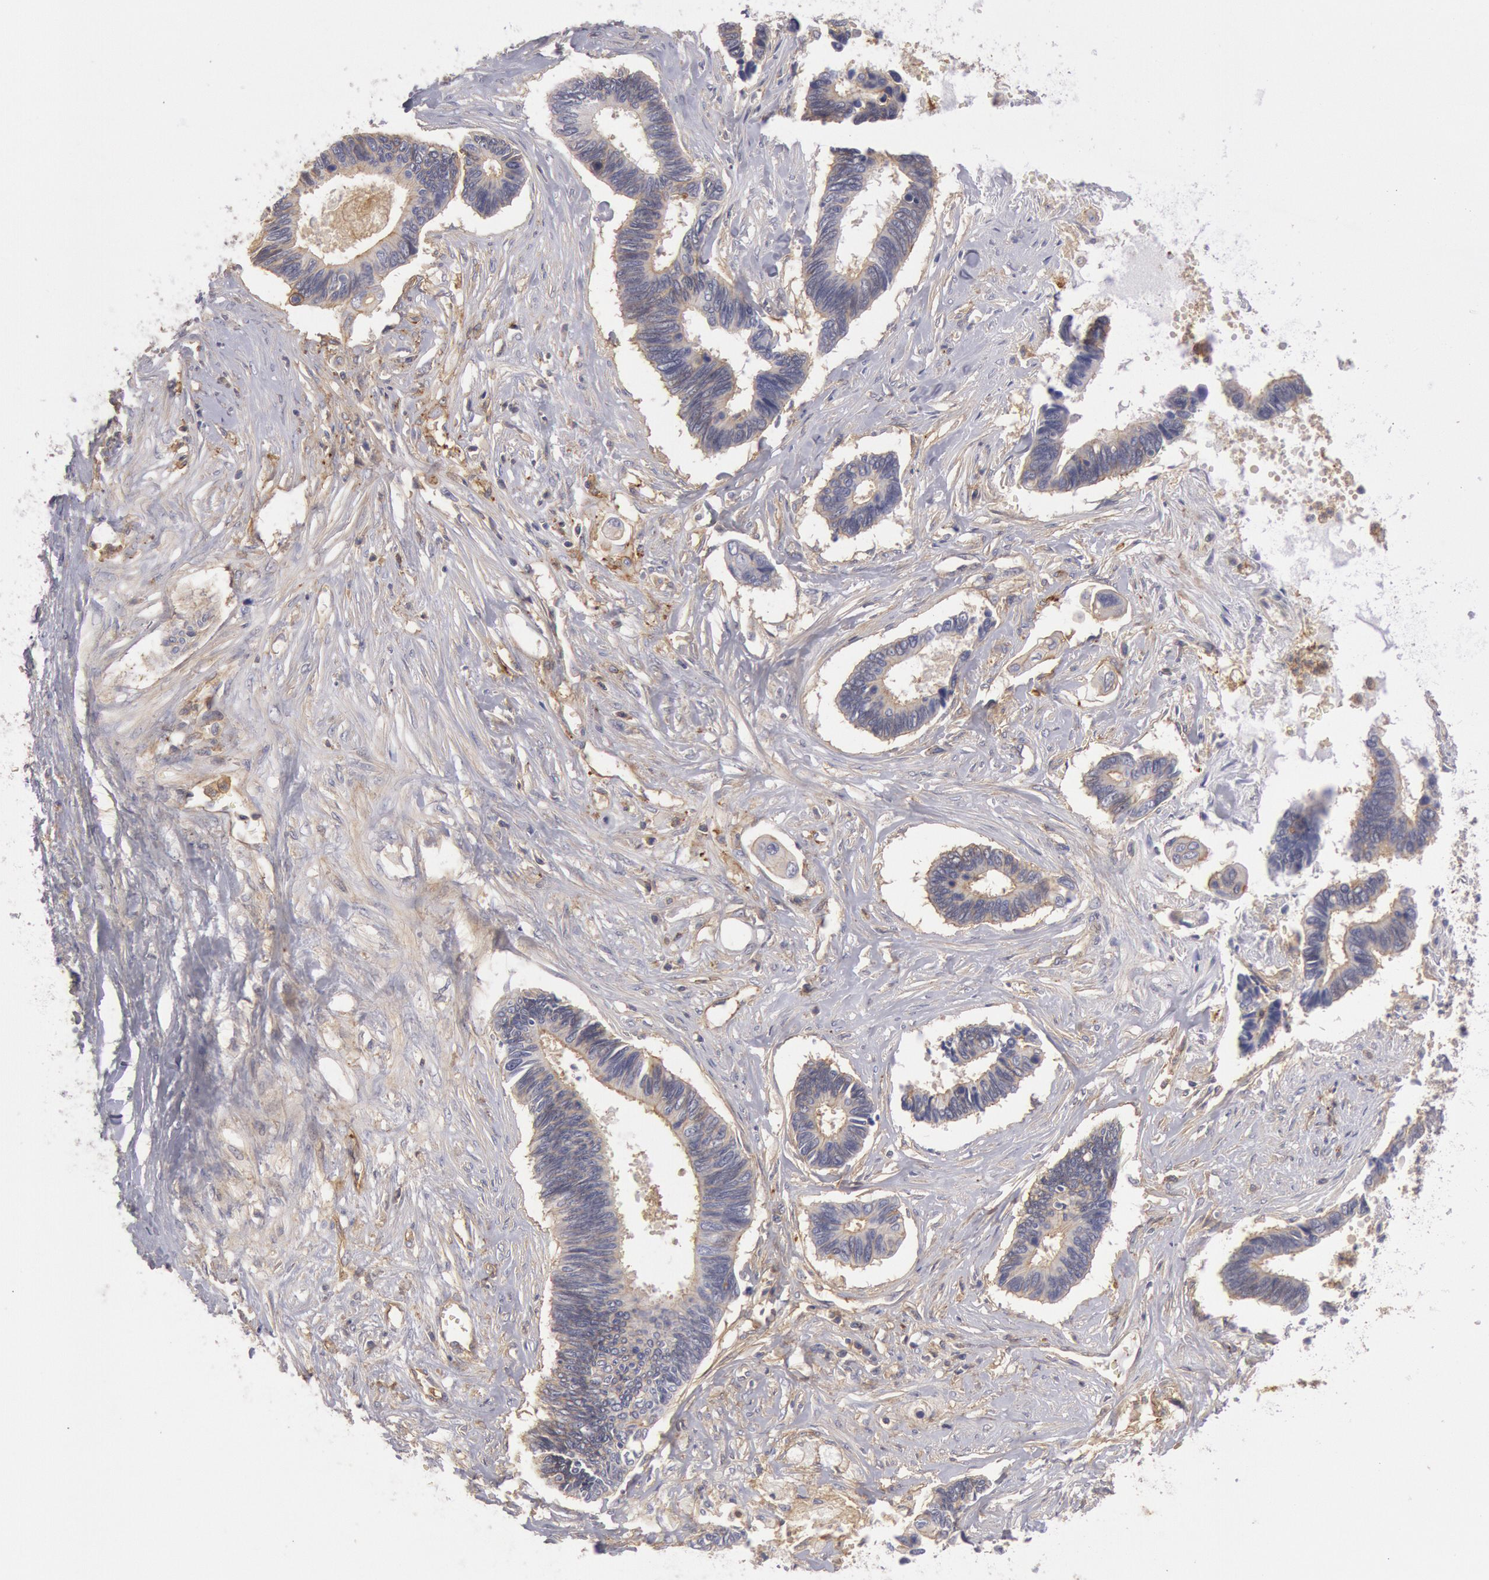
{"staining": {"intensity": "weak", "quantity": ">75%", "location": "cytoplasmic/membranous"}, "tissue": "pancreatic cancer", "cell_type": "Tumor cells", "image_type": "cancer", "snomed": [{"axis": "morphology", "description": "Adenocarcinoma, NOS"}, {"axis": "topography", "description": "Pancreas"}], "caption": "The micrograph displays a brown stain indicating the presence of a protein in the cytoplasmic/membranous of tumor cells in adenocarcinoma (pancreatic). (brown staining indicates protein expression, while blue staining denotes nuclei).", "gene": "SNAP23", "patient": {"sex": "female", "age": 70}}